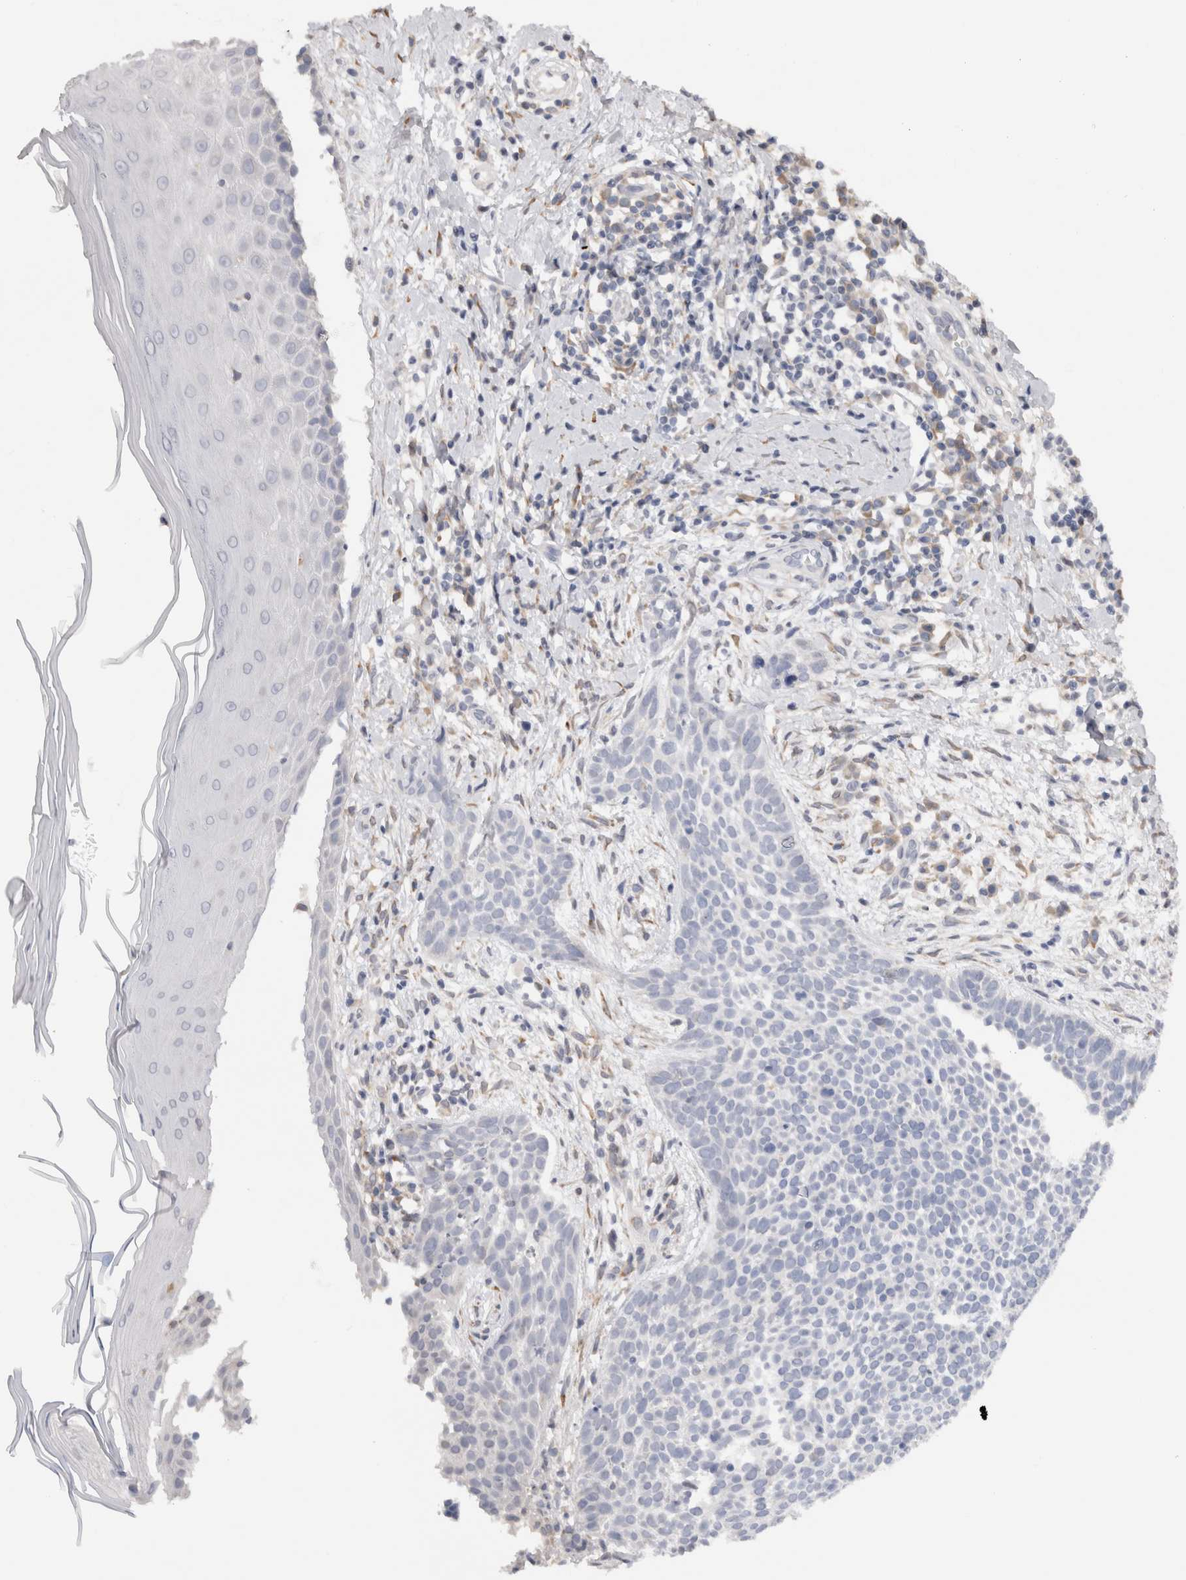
{"staining": {"intensity": "negative", "quantity": "none", "location": "none"}, "tissue": "skin cancer", "cell_type": "Tumor cells", "image_type": "cancer", "snomed": [{"axis": "morphology", "description": "Normal tissue, NOS"}, {"axis": "morphology", "description": "Basal cell carcinoma"}, {"axis": "topography", "description": "Skin"}], "caption": "Skin cancer (basal cell carcinoma) stained for a protein using immunohistochemistry (IHC) displays no positivity tumor cells.", "gene": "VCPIP1", "patient": {"sex": "male", "age": 67}}